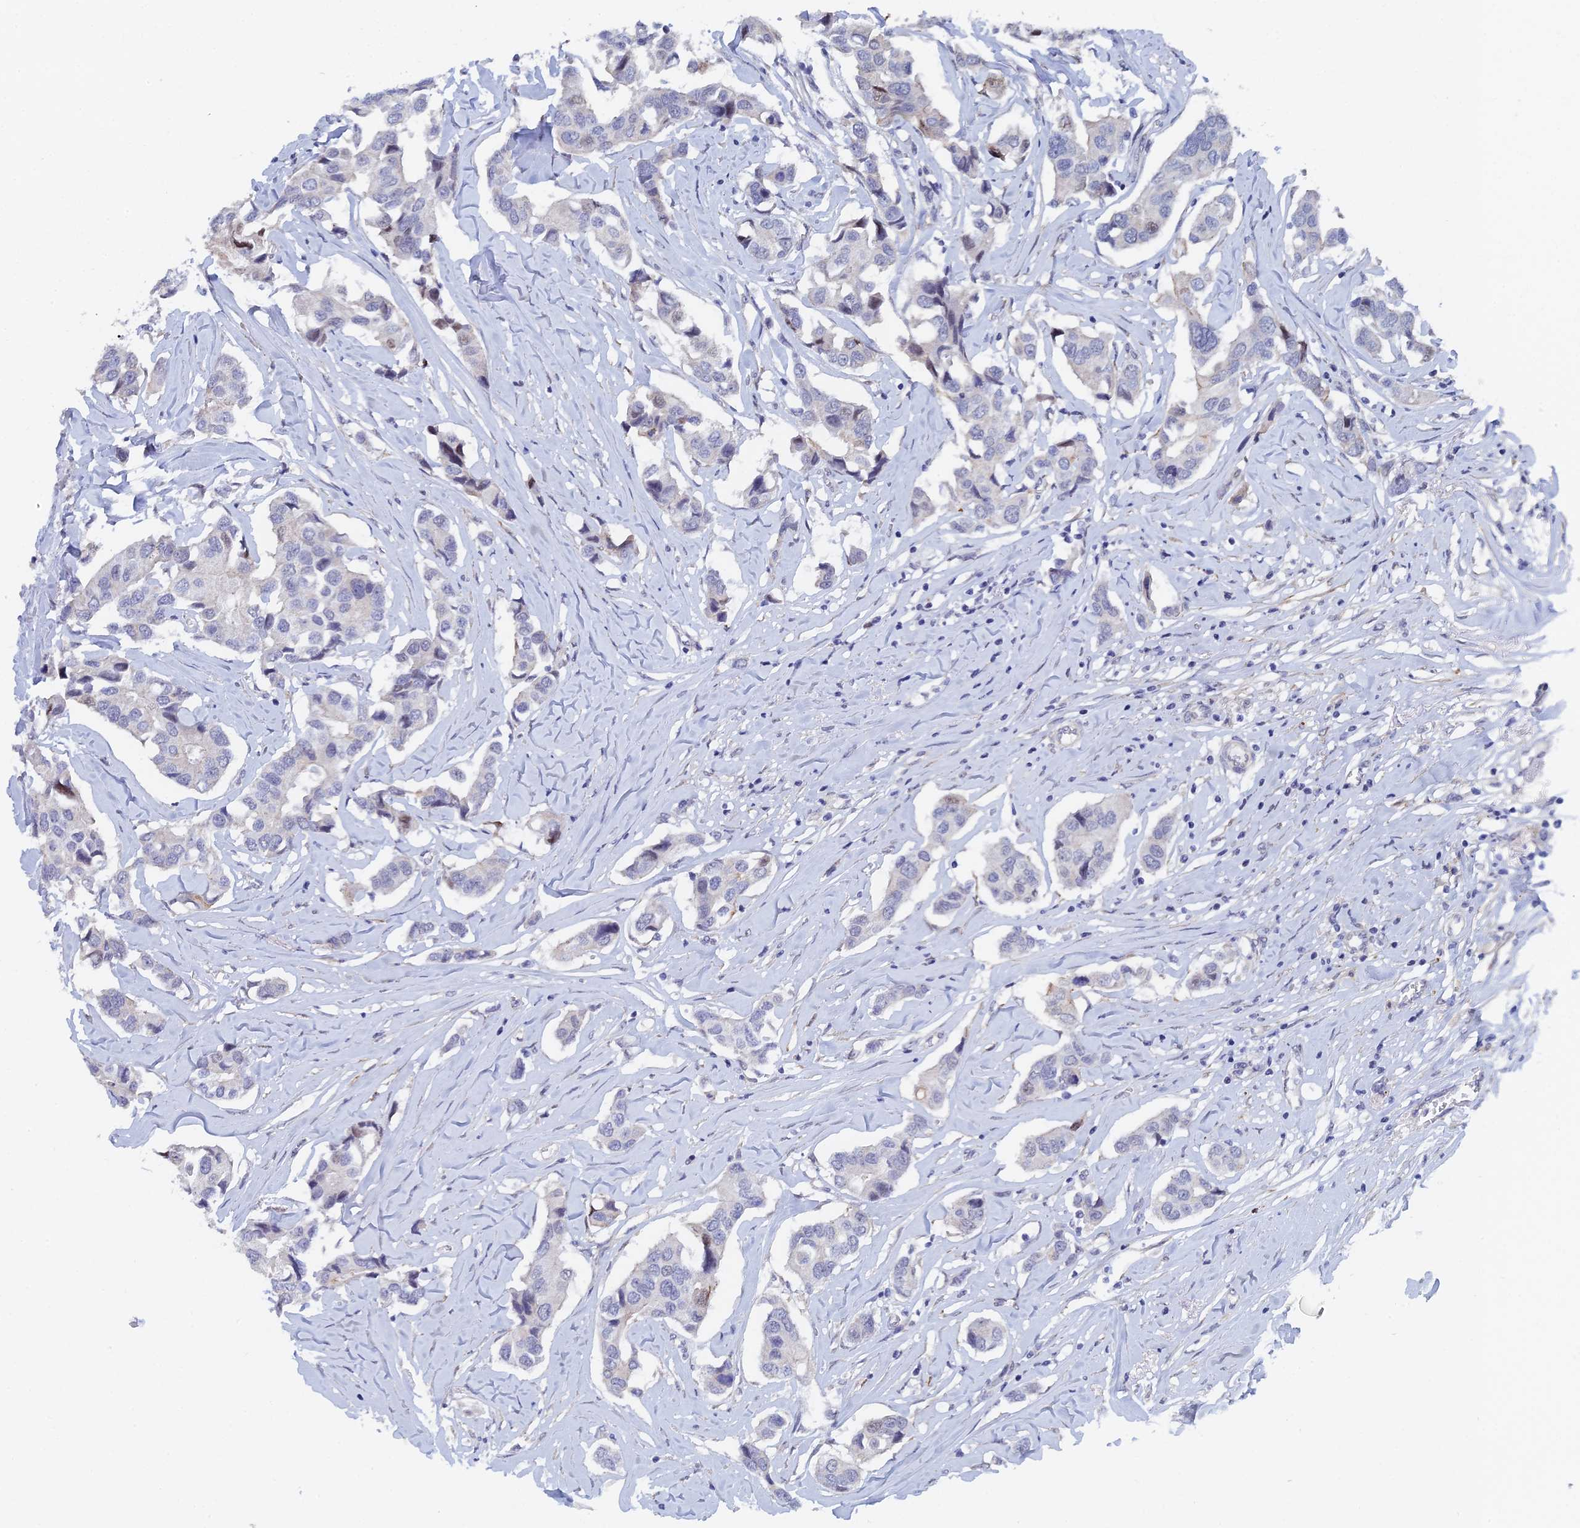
{"staining": {"intensity": "negative", "quantity": "none", "location": "none"}, "tissue": "breast cancer", "cell_type": "Tumor cells", "image_type": "cancer", "snomed": [{"axis": "morphology", "description": "Duct carcinoma"}, {"axis": "topography", "description": "Breast"}], "caption": "Immunohistochemical staining of human breast cancer exhibits no significant staining in tumor cells. (Immunohistochemistry, brightfield microscopy, high magnification).", "gene": "GMNC", "patient": {"sex": "female", "age": 80}}